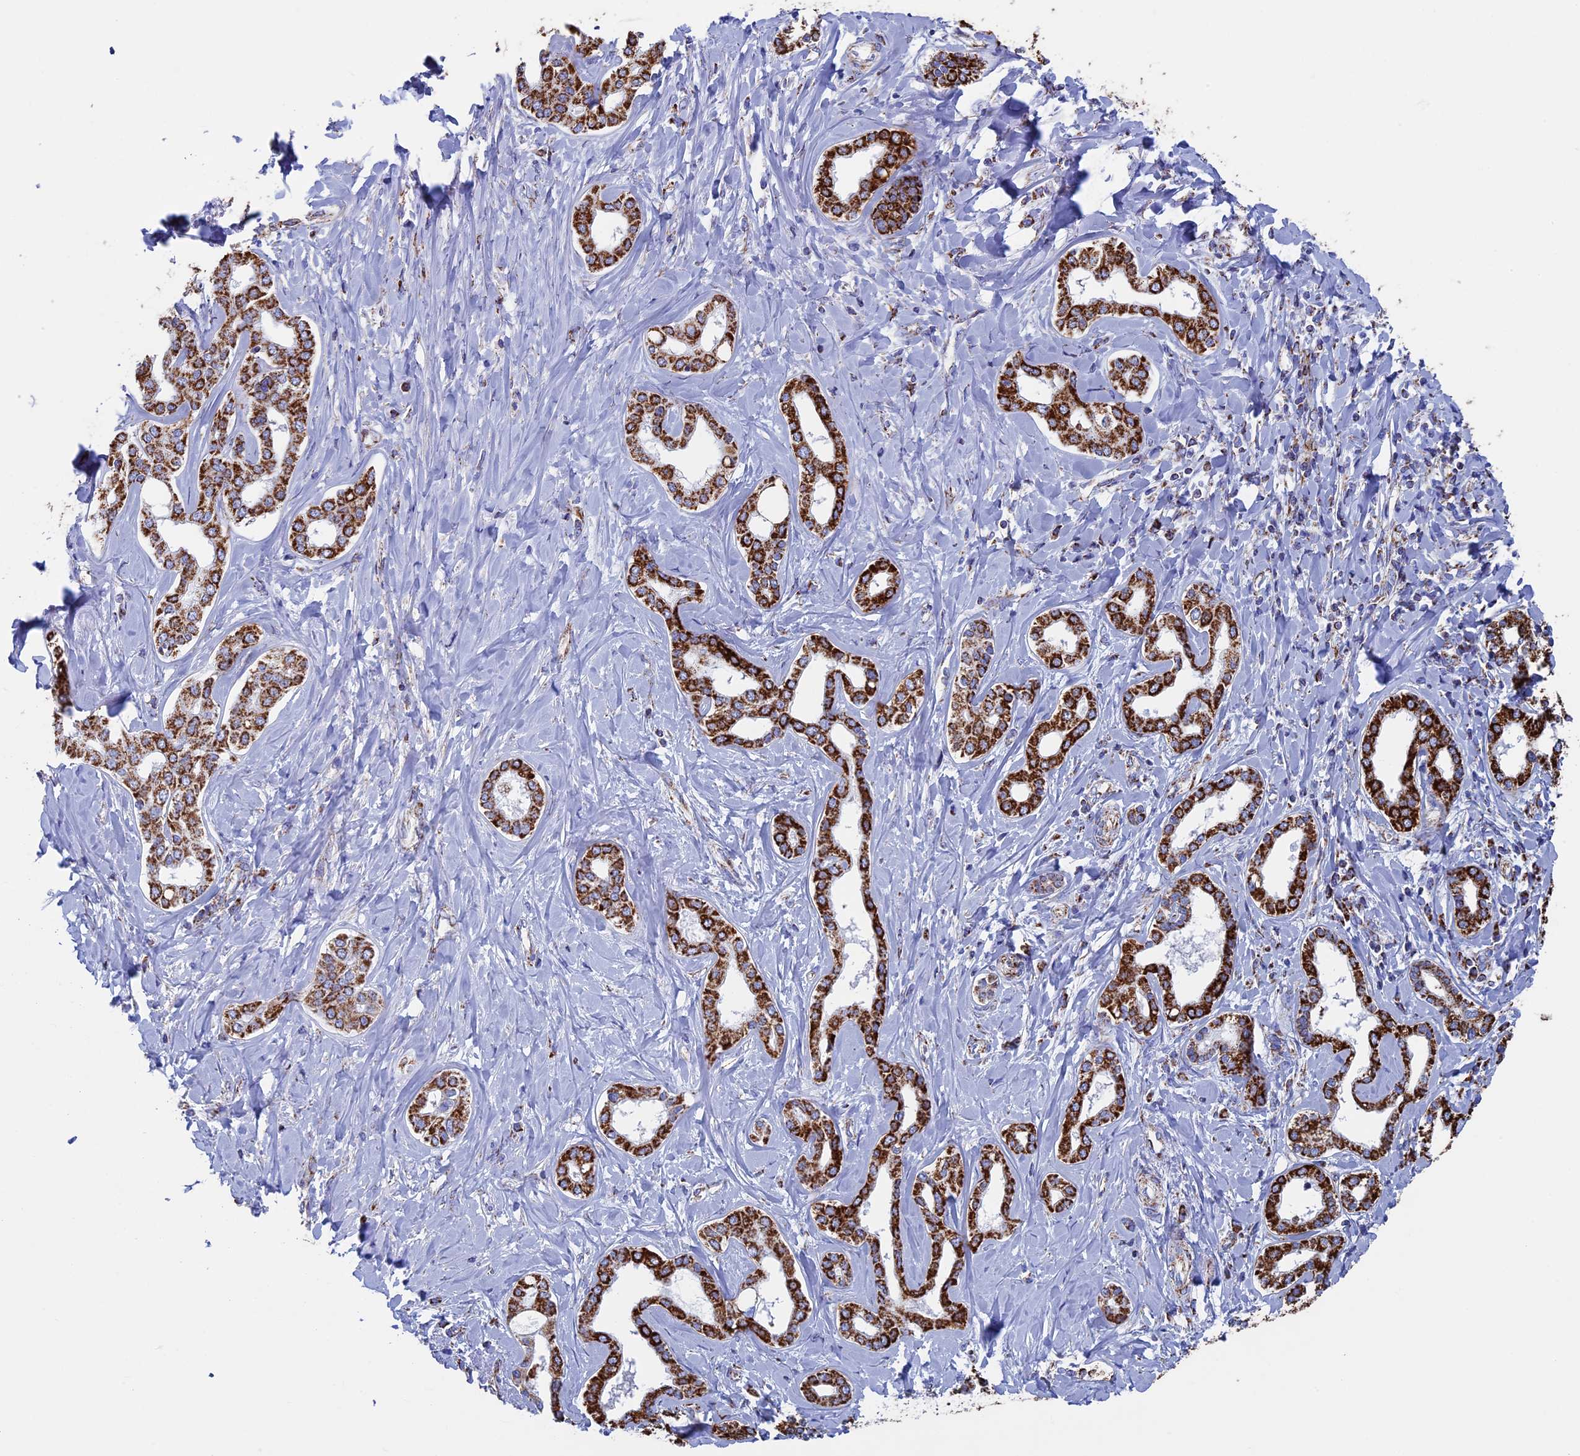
{"staining": {"intensity": "strong", "quantity": ">75%", "location": "cytoplasmic/membranous"}, "tissue": "liver cancer", "cell_type": "Tumor cells", "image_type": "cancer", "snomed": [{"axis": "morphology", "description": "Cholangiocarcinoma"}, {"axis": "topography", "description": "Liver"}], "caption": "Tumor cells demonstrate strong cytoplasmic/membranous expression in approximately >75% of cells in liver cancer (cholangiocarcinoma). Nuclei are stained in blue.", "gene": "UQCRFS1", "patient": {"sex": "female", "age": 77}}